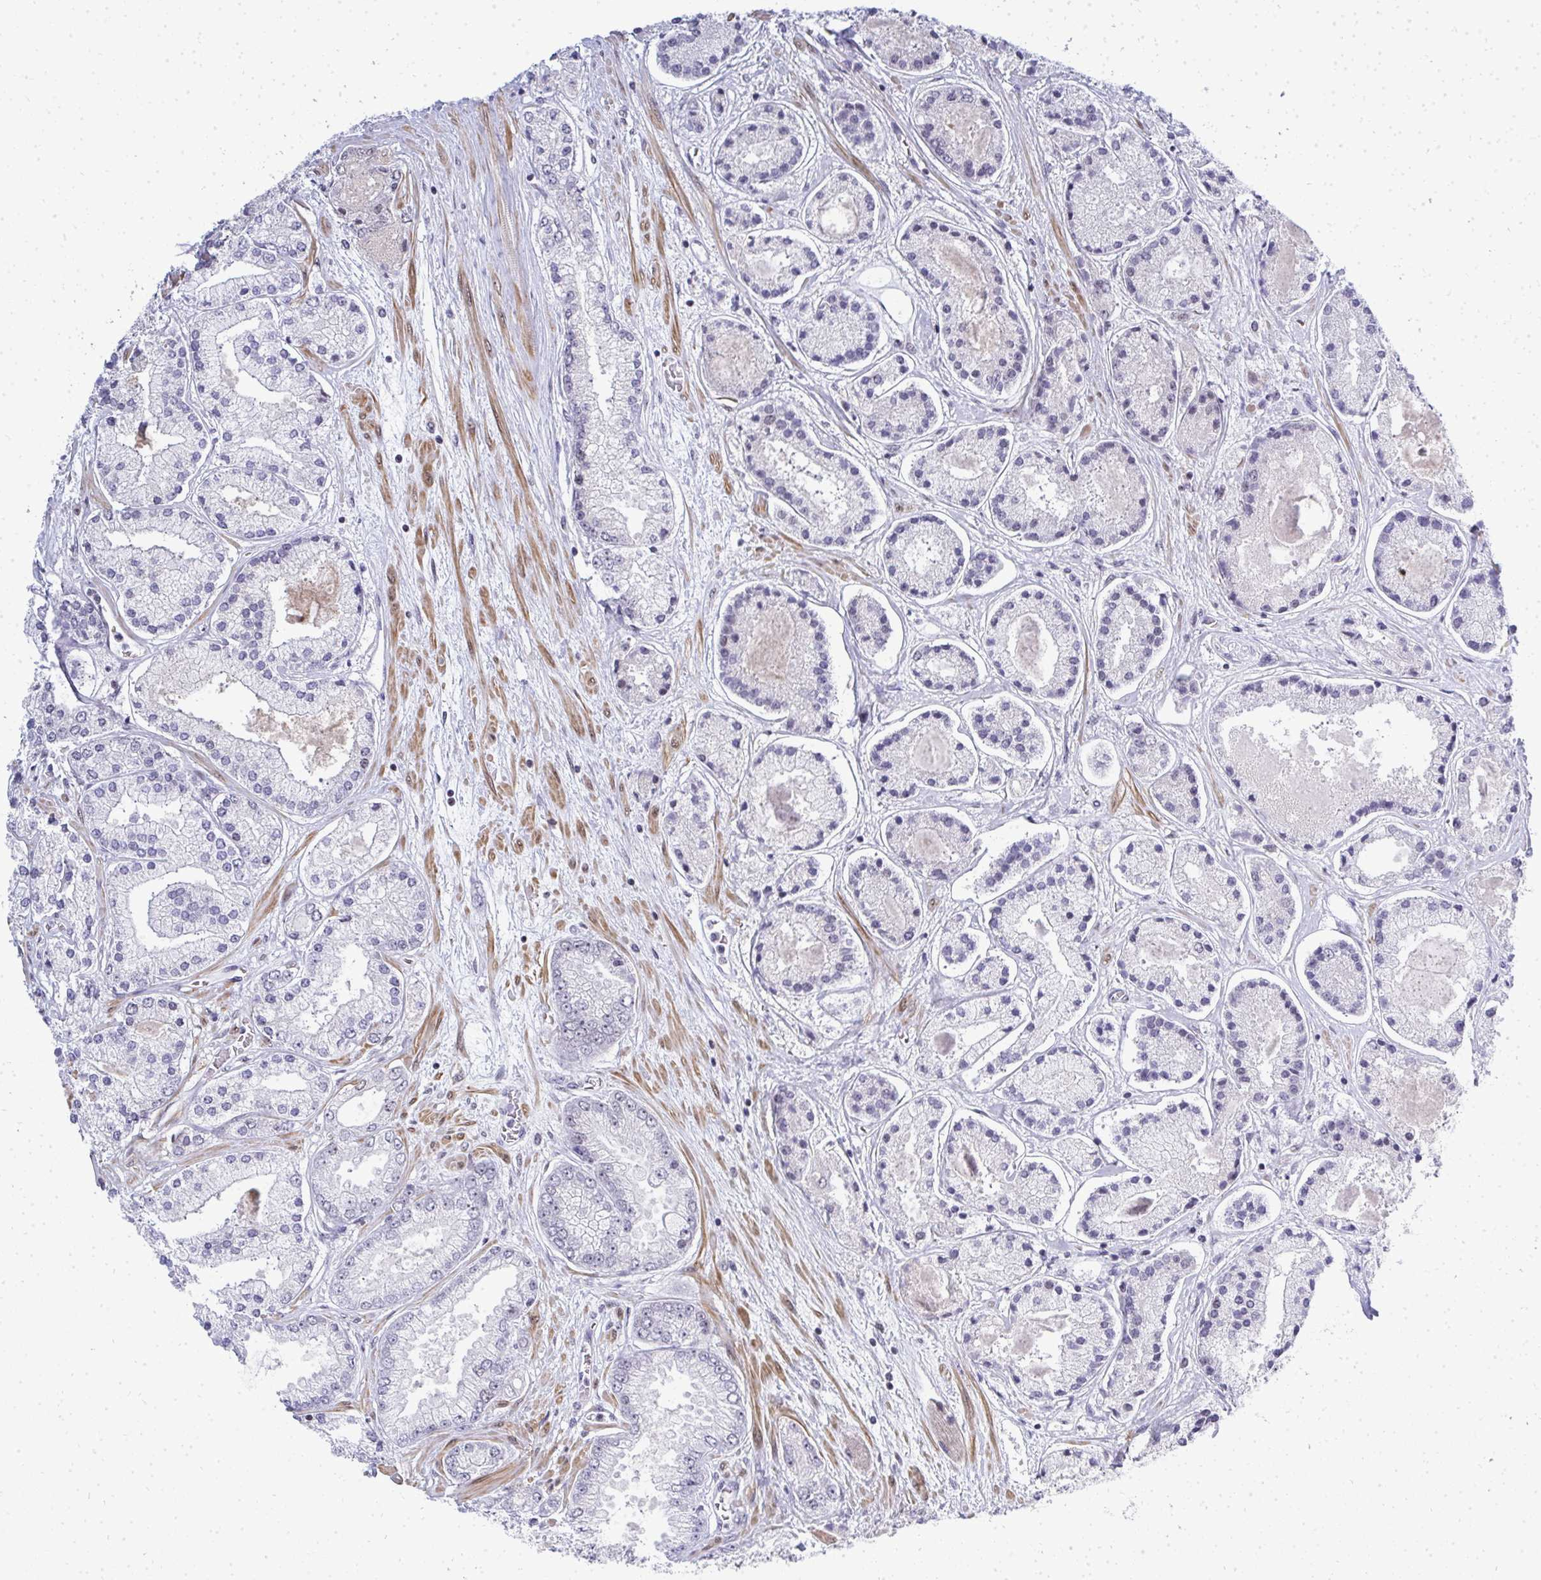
{"staining": {"intensity": "weak", "quantity": "<25%", "location": "nuclear"}, "tissue": "prostate cancer", "cell_type": "Tumor cells", "image_type": "cancer", "snomed": [{"axis": "morphology", "description": "Adenocarcinoma, High grade"}, {"axis": "topography", "description": "Prostate"}], "caption": "Immunohistochemical staining of prostate cancer (high-grade adenocarcinoma) shows no significant positivity in tumor cells. (Brightfield microscopy of DAB immunohistochemistry (IHC) at high magnification).", "gene": "SIRT7", "patient": {"sex": "male", "age": 67}}